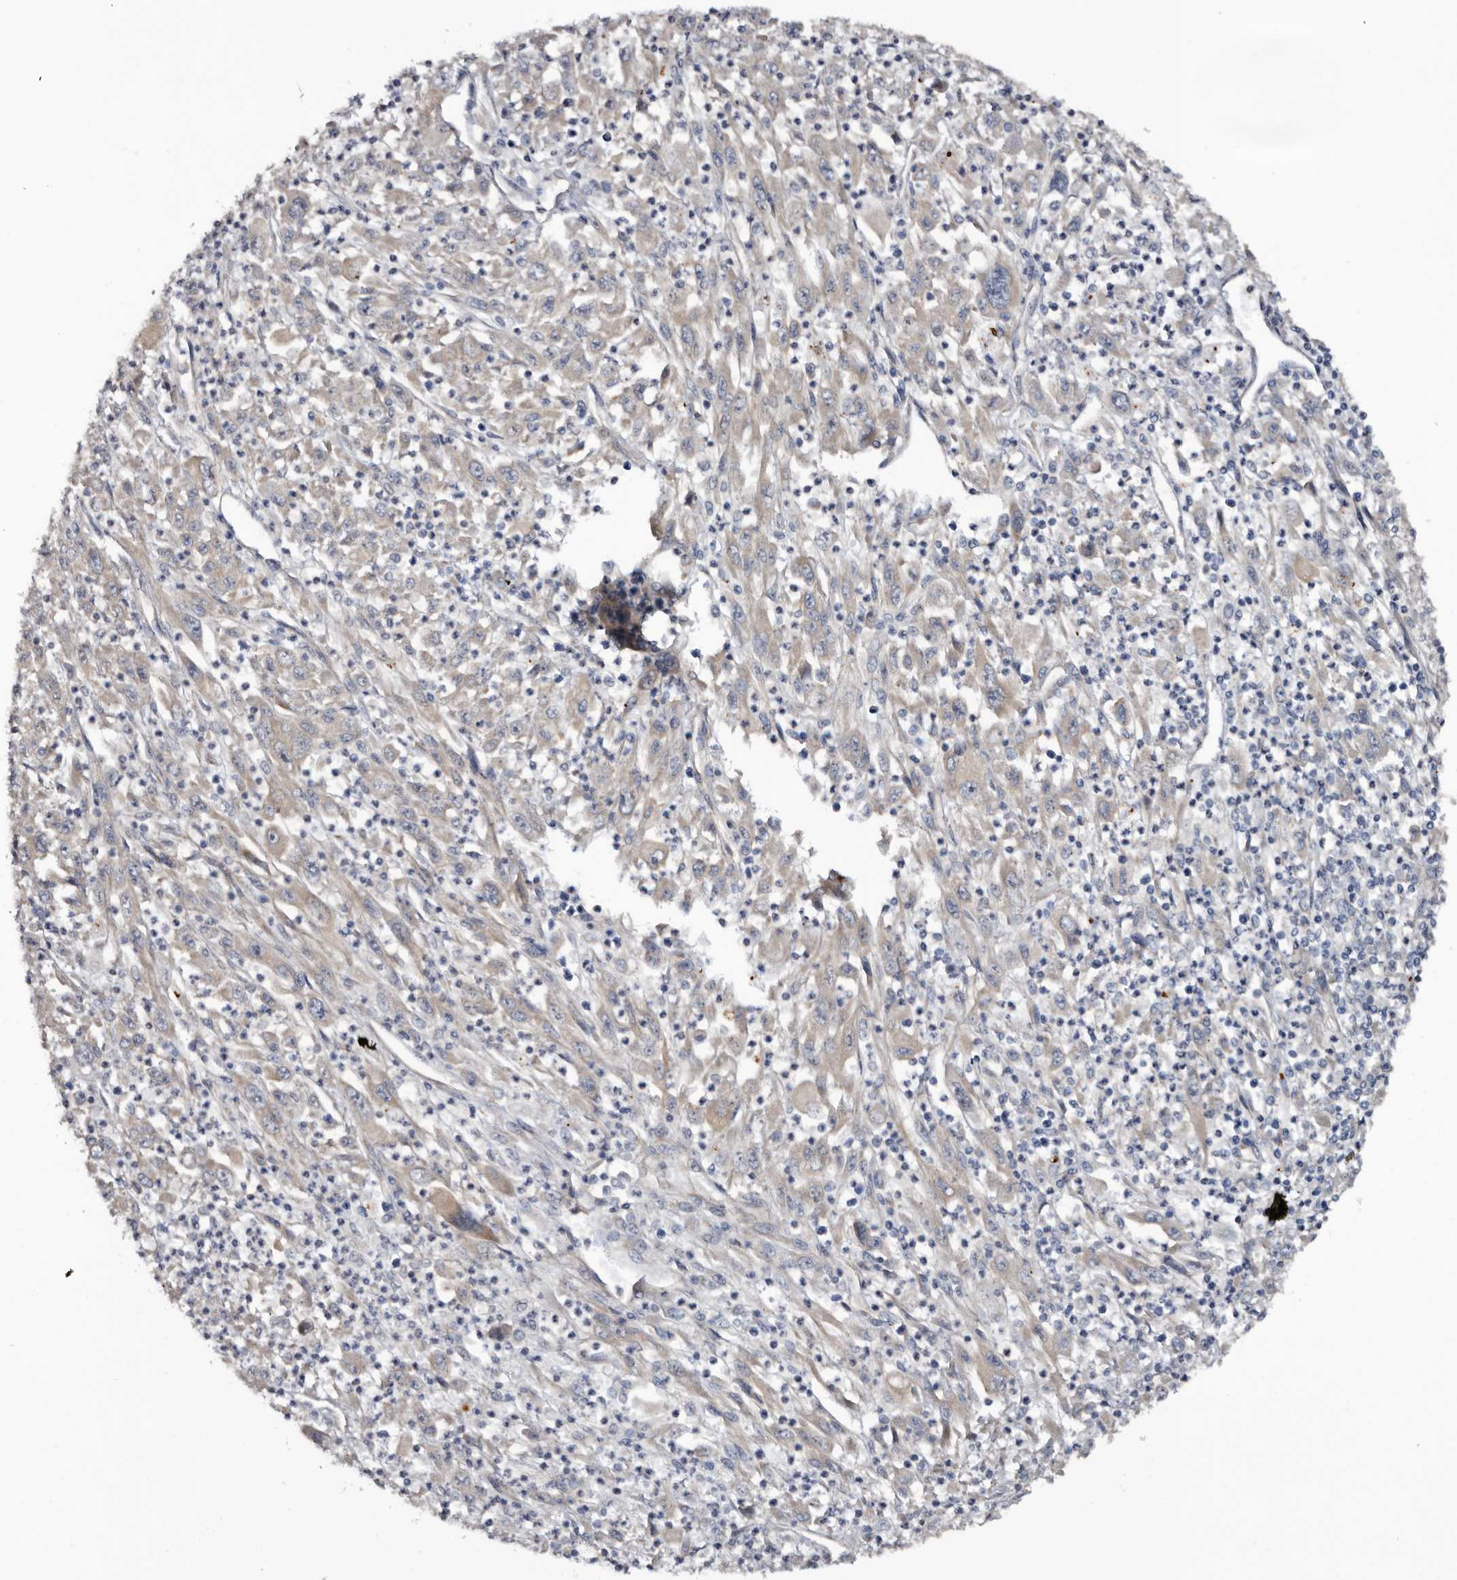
{"staining": {"intensity": "negative", "quantity": "none", "location": "none"}, "tissue": "melanoma", "cell_type": "Tumor cells", "image_type": "cancer", "snomed": [{"axis": "morphology", "description": "Malignant melanoma, Metastatic site"}, {"axis": "topography", "description": "Skin"}], "caption": "Immunohistochemistry photomicrograph of neoplastic tissue: human melanoma stained with DAB exhibits no significant protein expression in tumor cells.", "gene": "IARS1", "patient": {"sex": "female", "age": 56}}